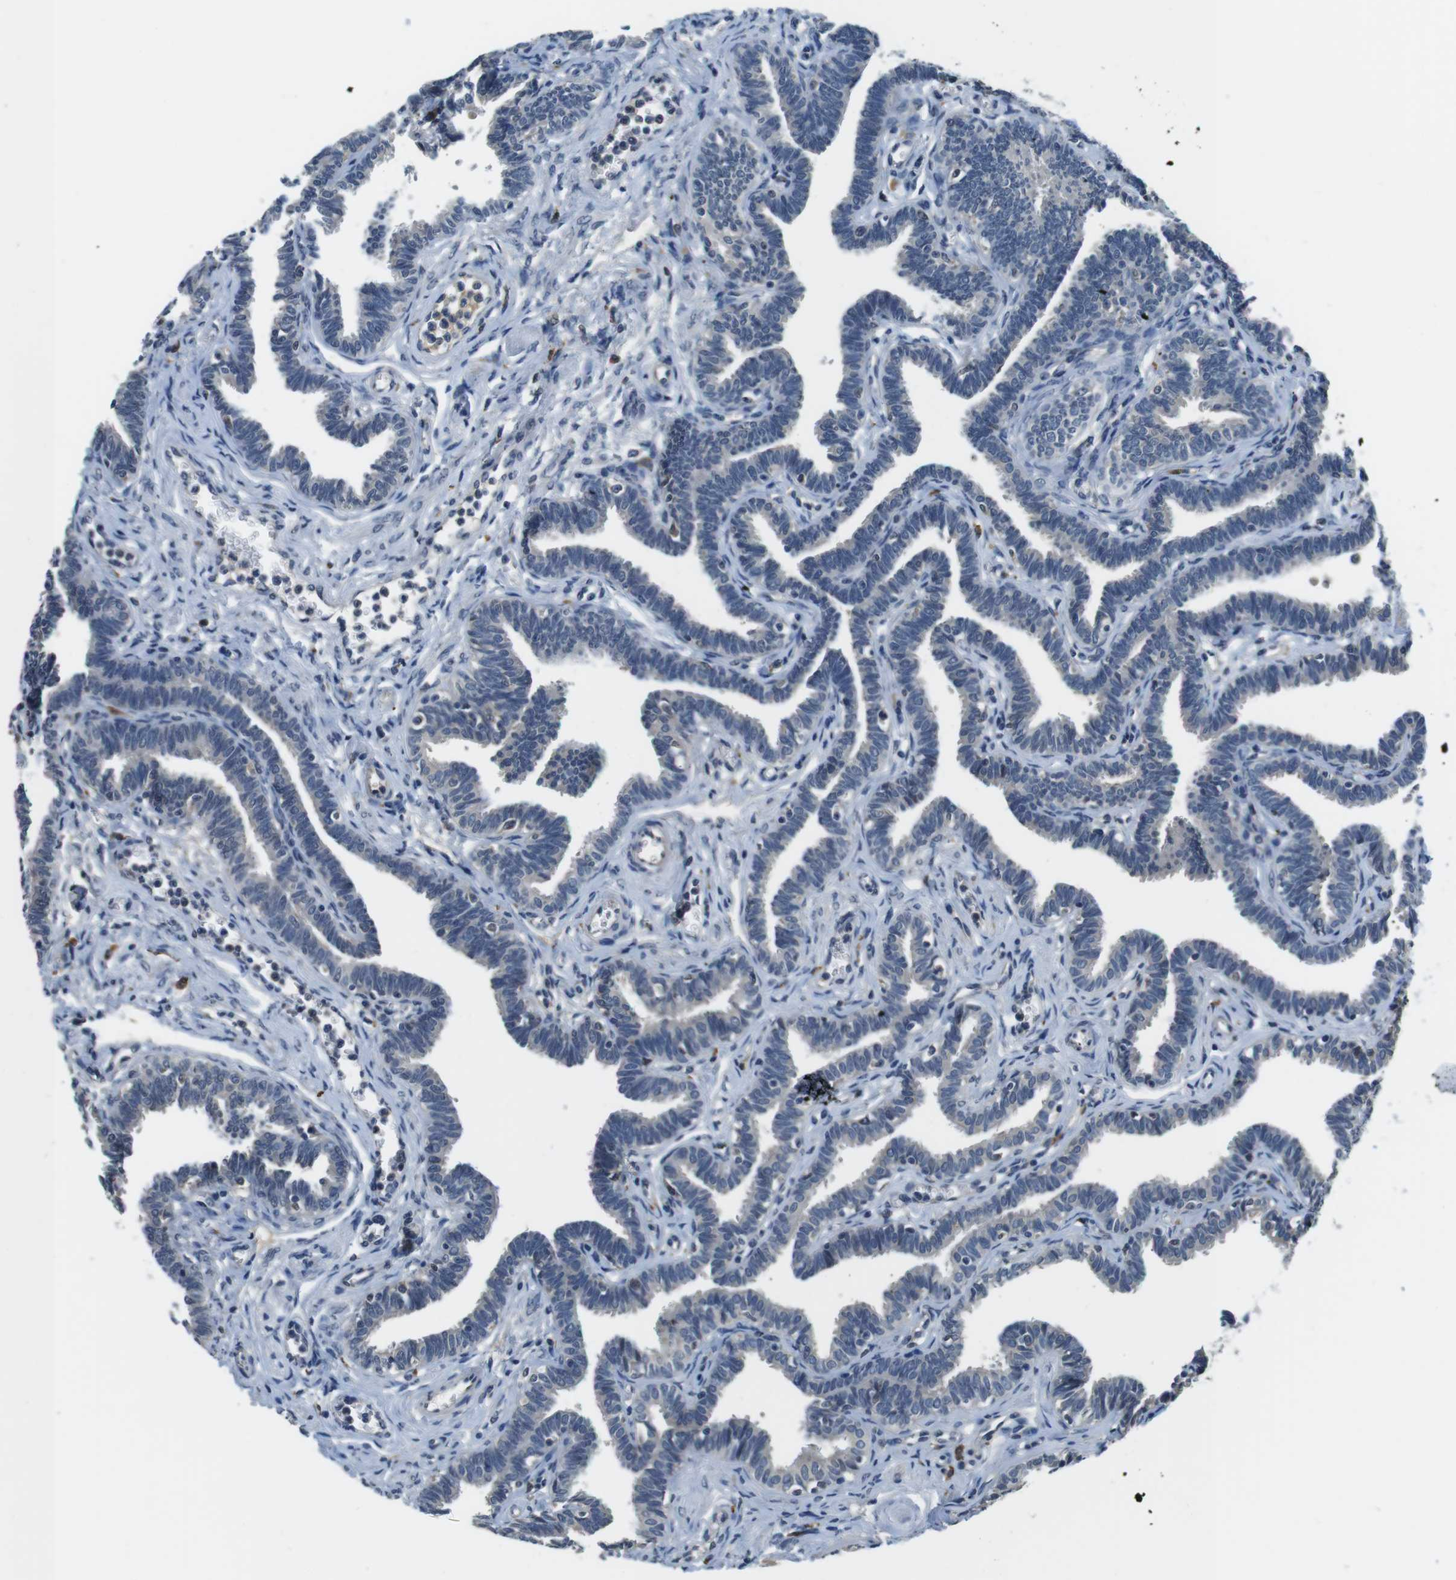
{"staining": {"intensity": "negative", "quantity": "none", "location": "none"}, "tissue": "fallopian tube", "cell_type": "Glandular cells", "image_type": "normal", "snomed": [{"axis": "morphology", "description": "Normal tissue, NOS"}, {"axis": "topography", "description": "Fallopian tube"}, {"axis": "topography", "description": "Ovary"}], "caption": "High power microscopy image of an IHC micrograph of unremarkable fallopian tube, revealing no significant positivity in glandular cells.", "gene": "CD163L1", "patient": {"sex": "female", "age": 23}}